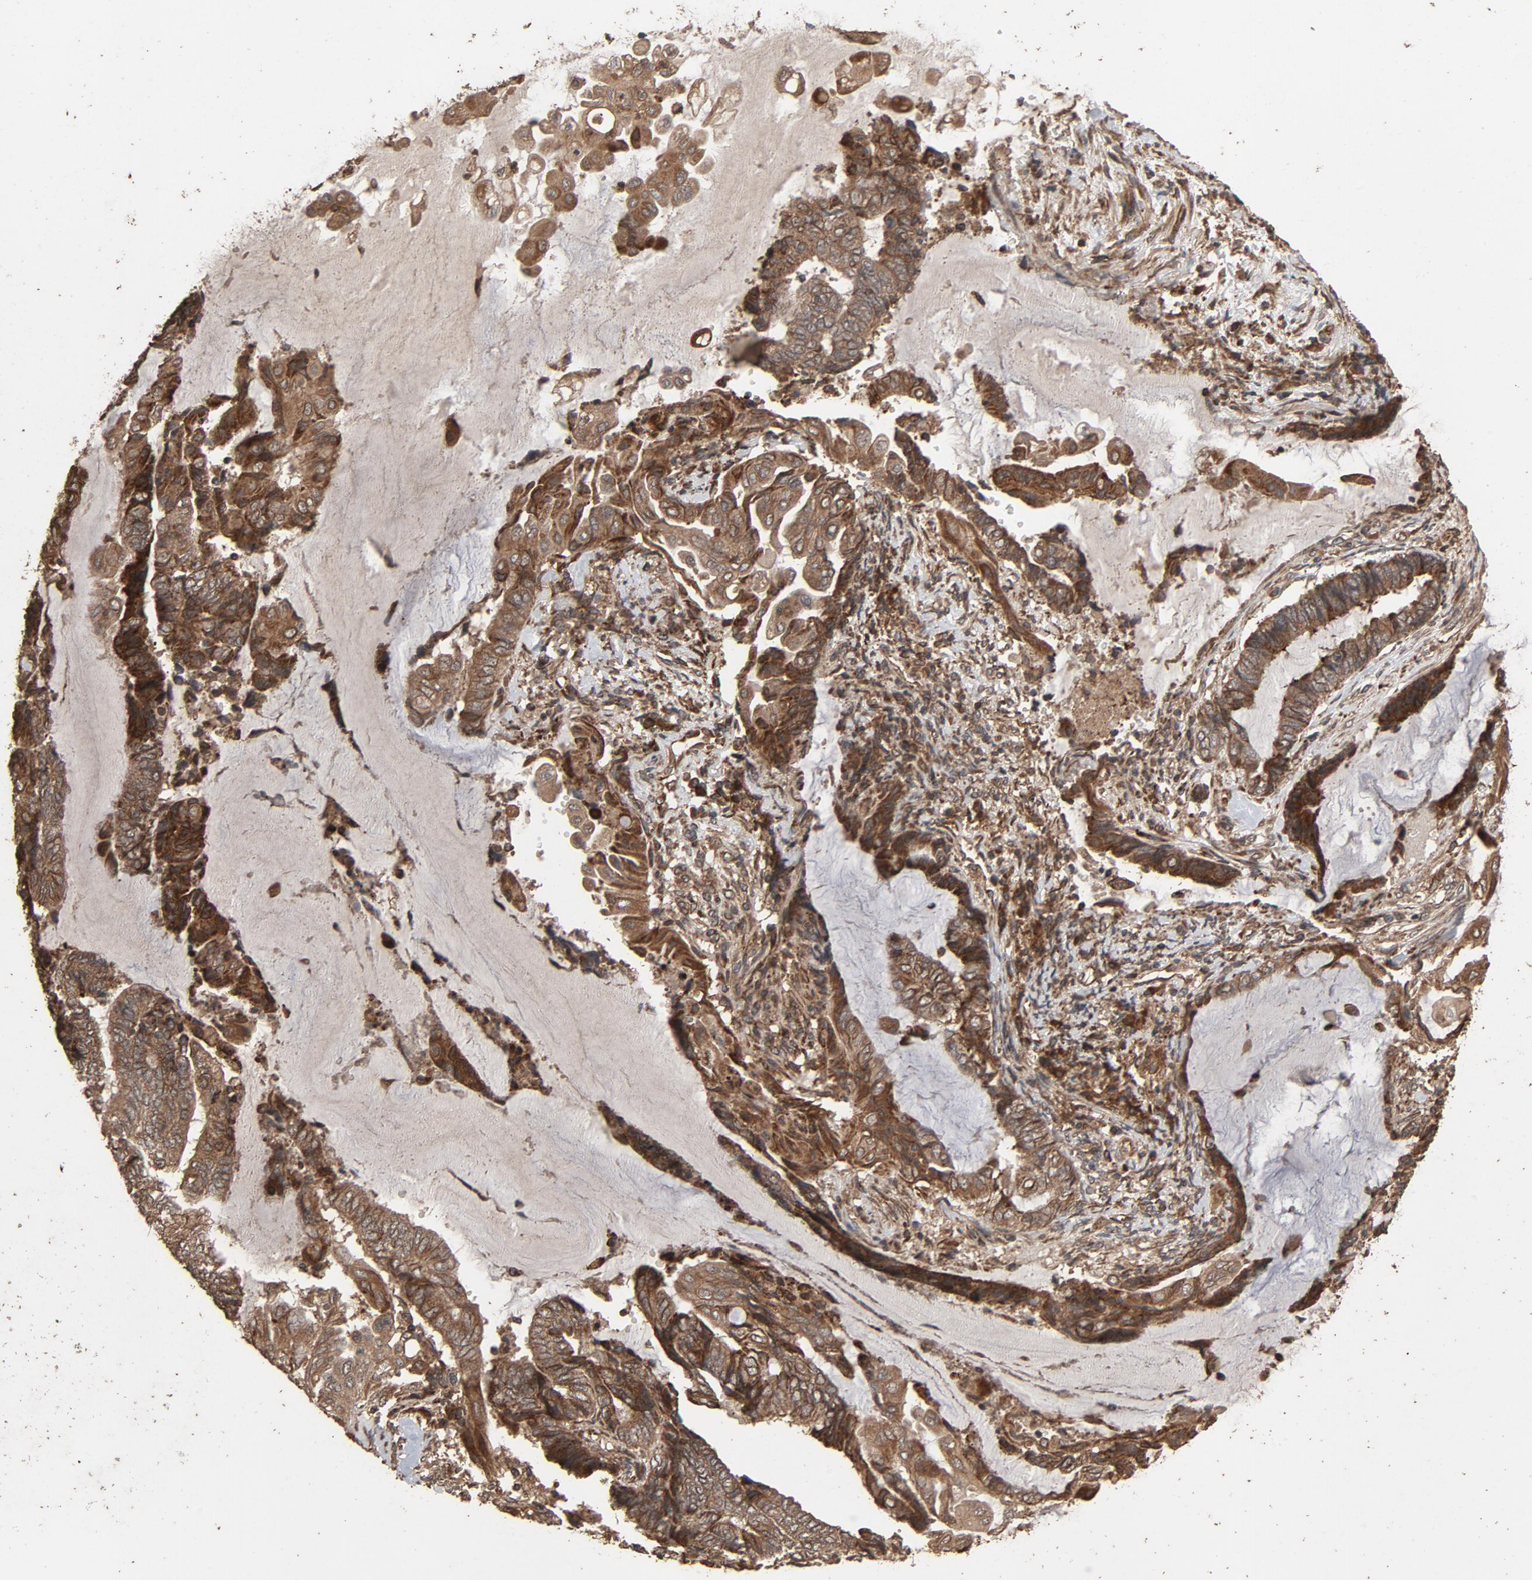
{"staining": {"intensity": "moderate", "quantity": "25%-75%", "location": "cytoplasmic/membranous"}, "tissue": "endometrial cancer", "cell_type": "Tumor cells", "image_type": "cancer", "snomed": [{"axis": "morphology", "description": "Adenocarcinoma, NOS"}, {"axis": "topography", "description": "Uterus"}, {"axis": "topography", "description": "Endometrium"}], "caption": "Brown immunohistochemical staining in human endometrial adenocarcinoma displays moderate cytoplasmic/membranous staining in approximately 25%-75% of tumor cells.", "gene": "RPS6KA6", "patient": {"sex": "female", "age": 70}}